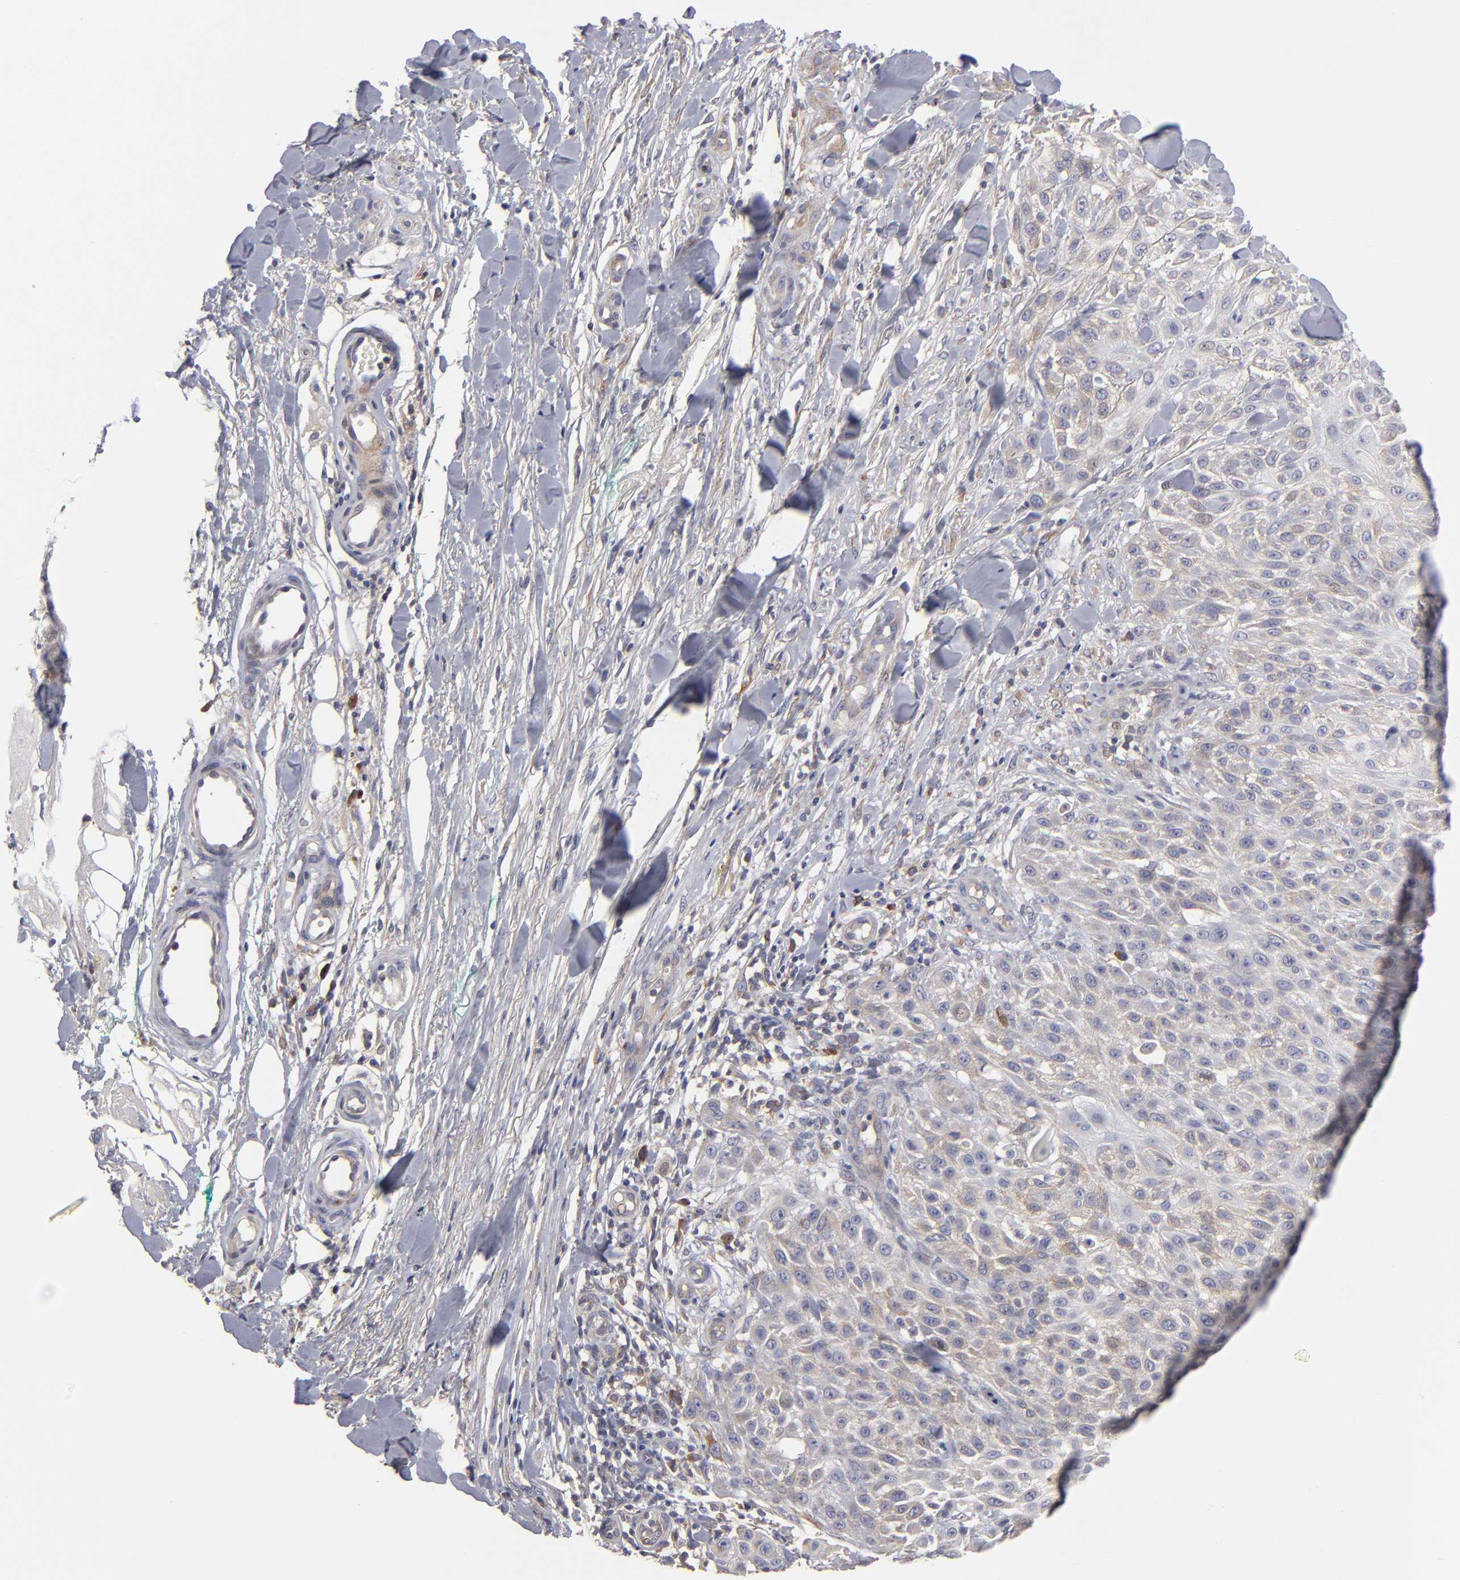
{"staining": {"intensity": "weak", "quantity": "25%-75%", "location": "cytoplasmic/membranous"}, "tissue": "skin cancer", "cell_type": "Tumor cells", "image_type": "cancer", "snomed": [{"axis": "morphology", "description": "Squamous cell carcinoma, NOS"}, {"axis": "topography", "description": "Skin"}], "caption": "This micrograph reveals skin squamous cell carcinoma stained with IHC to label a protein in brown. The cytoplasmic/membranous of tumor cells show weak positivity for the protein. Nuclei are counter-stained blue.", "gene": "CEP97", "patient": {"sex": "female", "age": 42}}